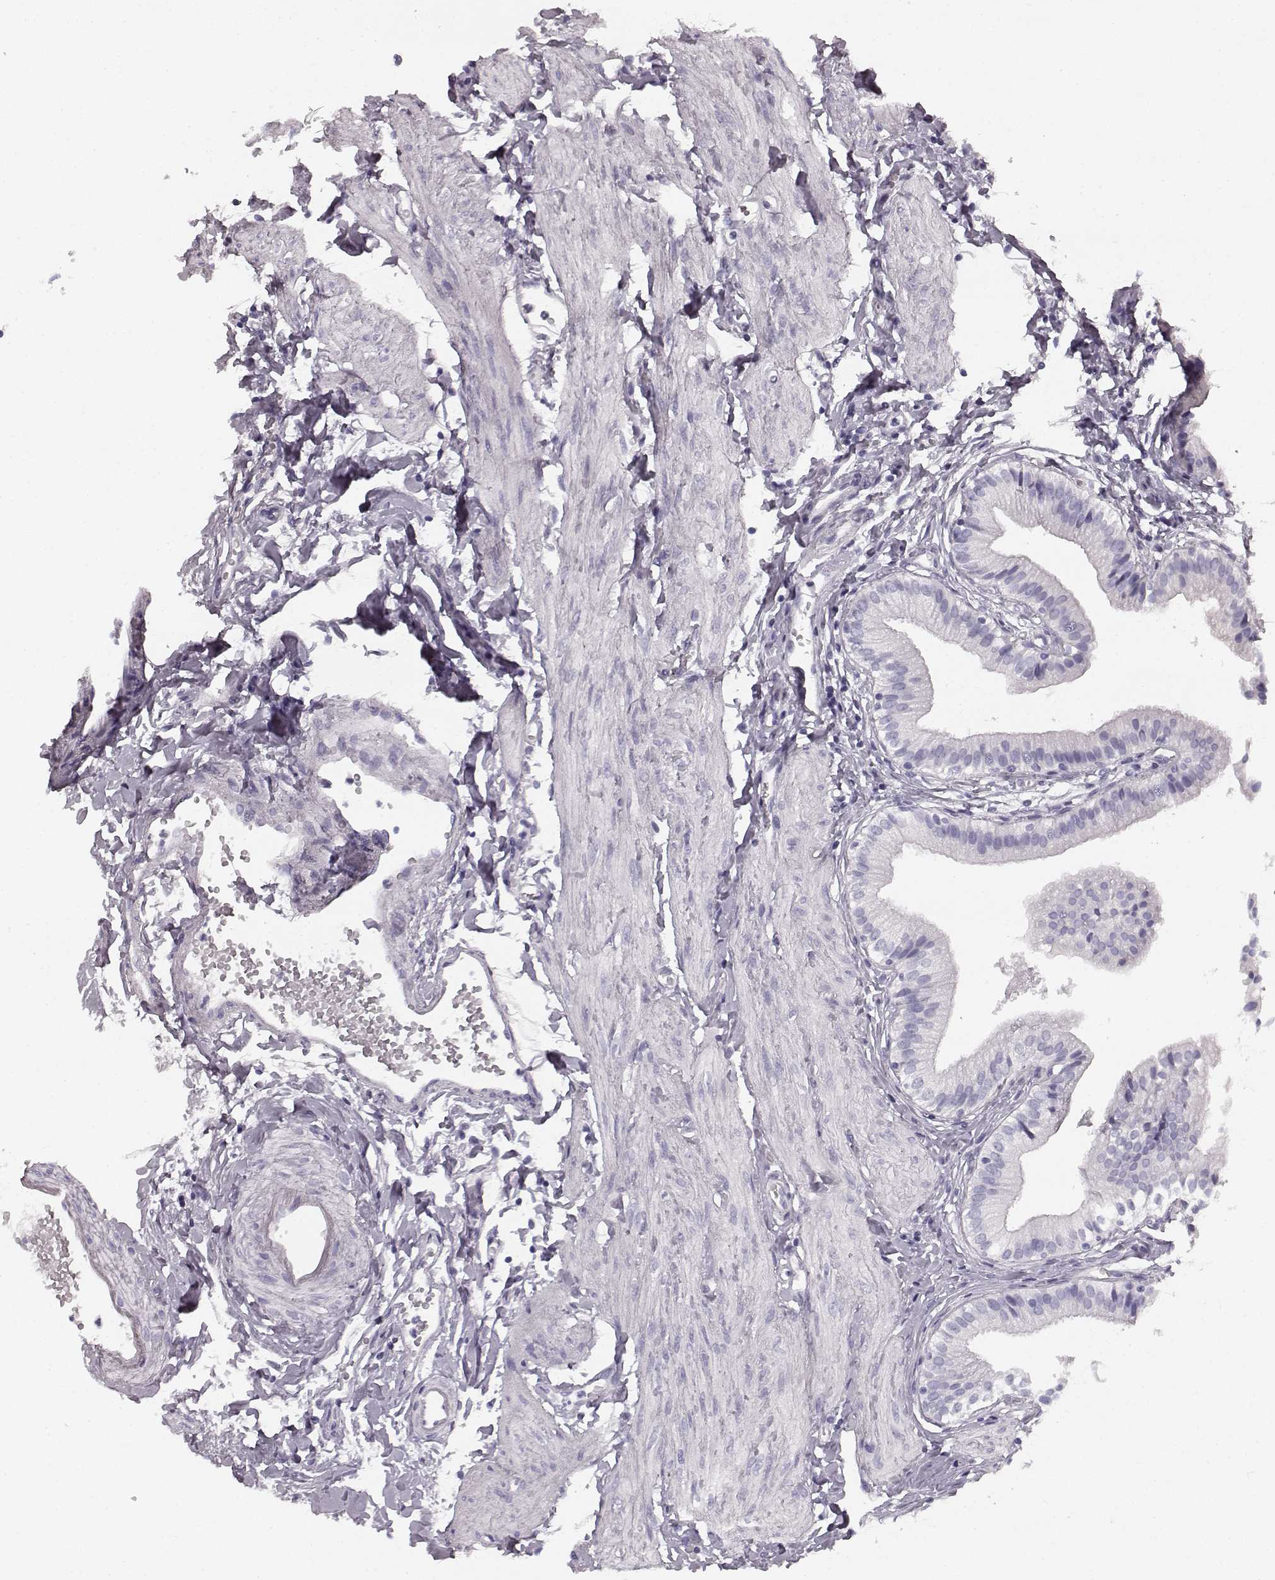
{"staining": {"intensity": "negative", "quantity": "none", "location": "none"}, "tissue": "gallbladder", "cell_type": "Glandular cells", "image_type": "normal", "snomed": [{"axis": "morphology", "description": "Normal tissue, NOS"}, {"axis": "topography", "description": "Gallbladder"}], "caption": "Immunohistochemical staining of unremarkable gallbladder reveals no significant expression in glandular cells.", "gene": "TMPRSS15", "patient": {"sex": "female", "age": 47}}